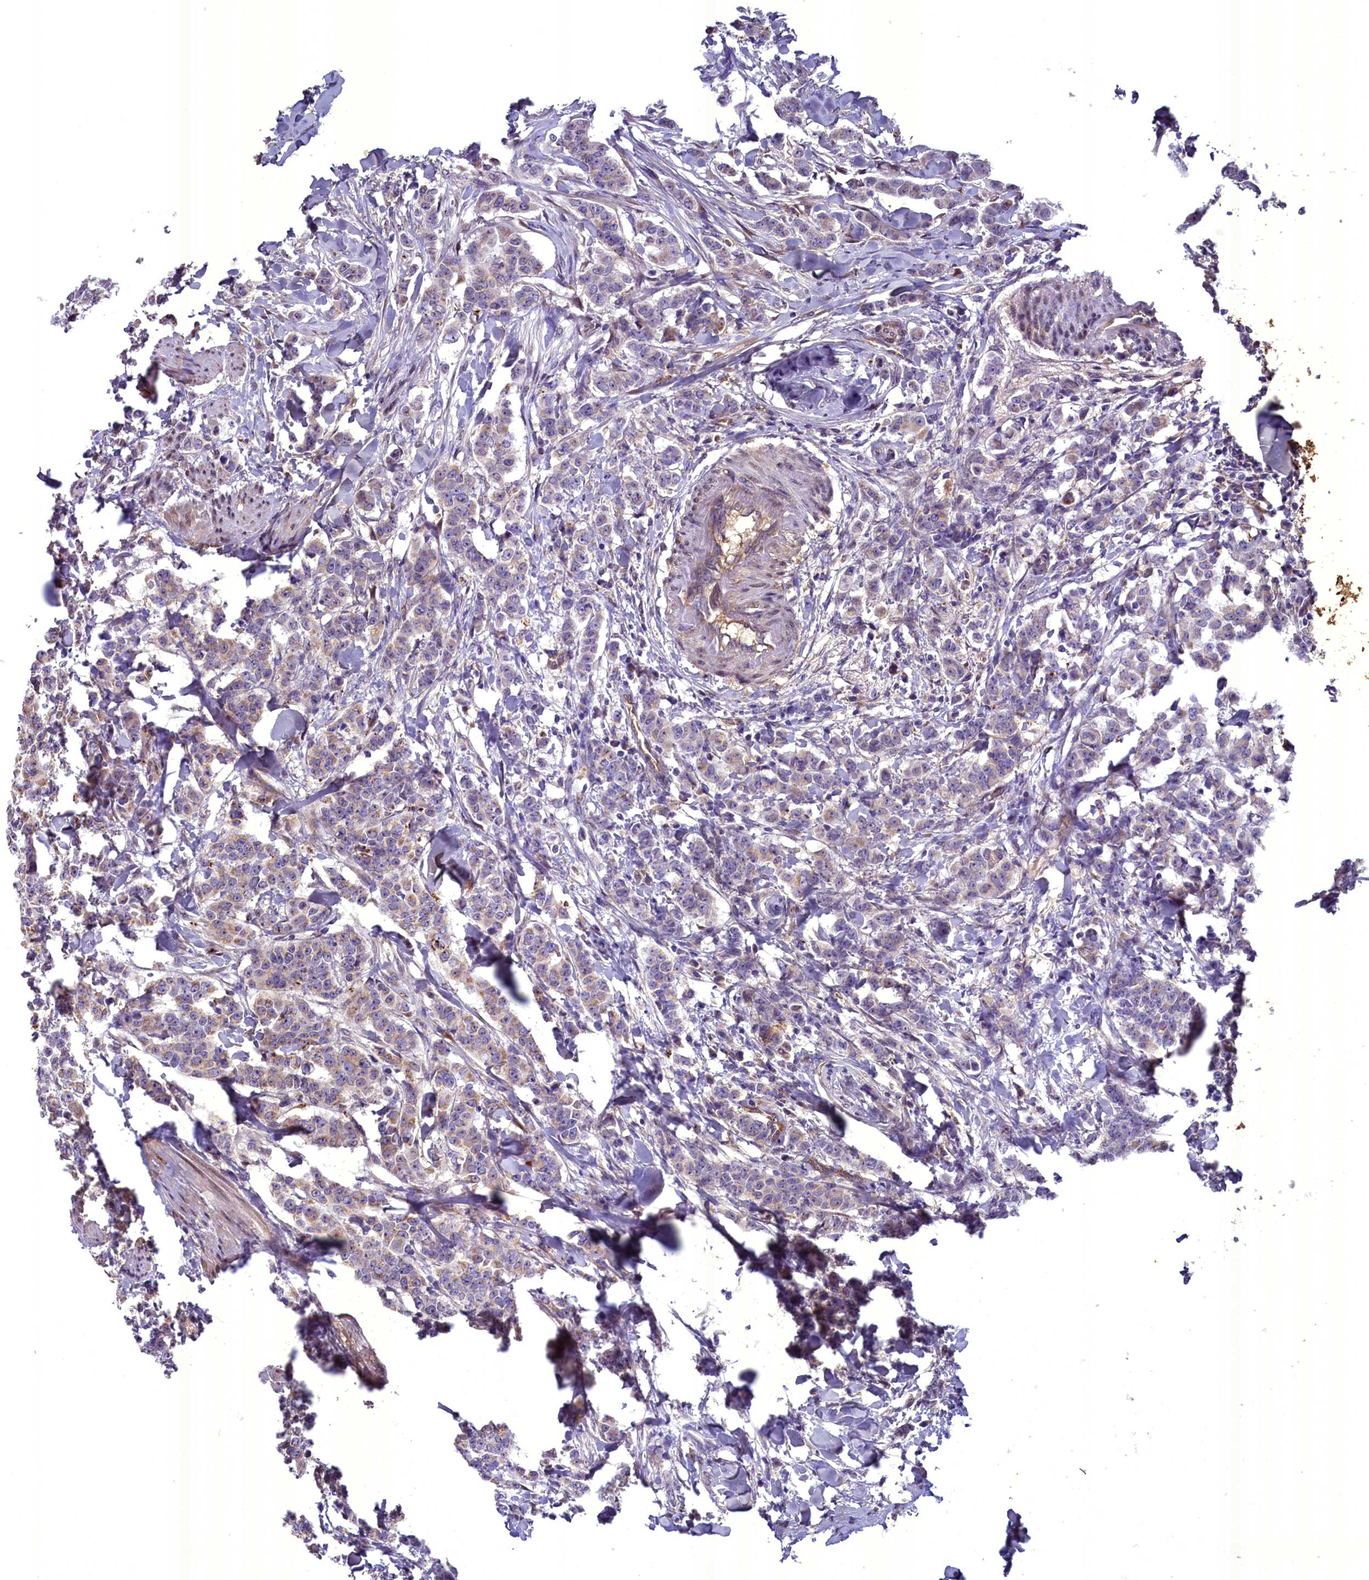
{"staining": {"intensity": "moderate", "quantity": "<25%", "location": "cytoplasmic/membranous"}, "tissue": "breast cancer", "cell_type": "Tumor cells", "image_type": "cancer", "snomed": [{"axis": "morphology", "description": "Duct carcinoma"}, {"axis": "topography", "description": "Breast"}], "caption": "Immunohistochemical staining of infiltrating ductal carcinoma (breast) displays low levels of moderate cytoplasmic/membranous staining in approximately <25% of tumor cells.", "gene": "ACAD8", "patient": {"sex": "female", "age": 40}}